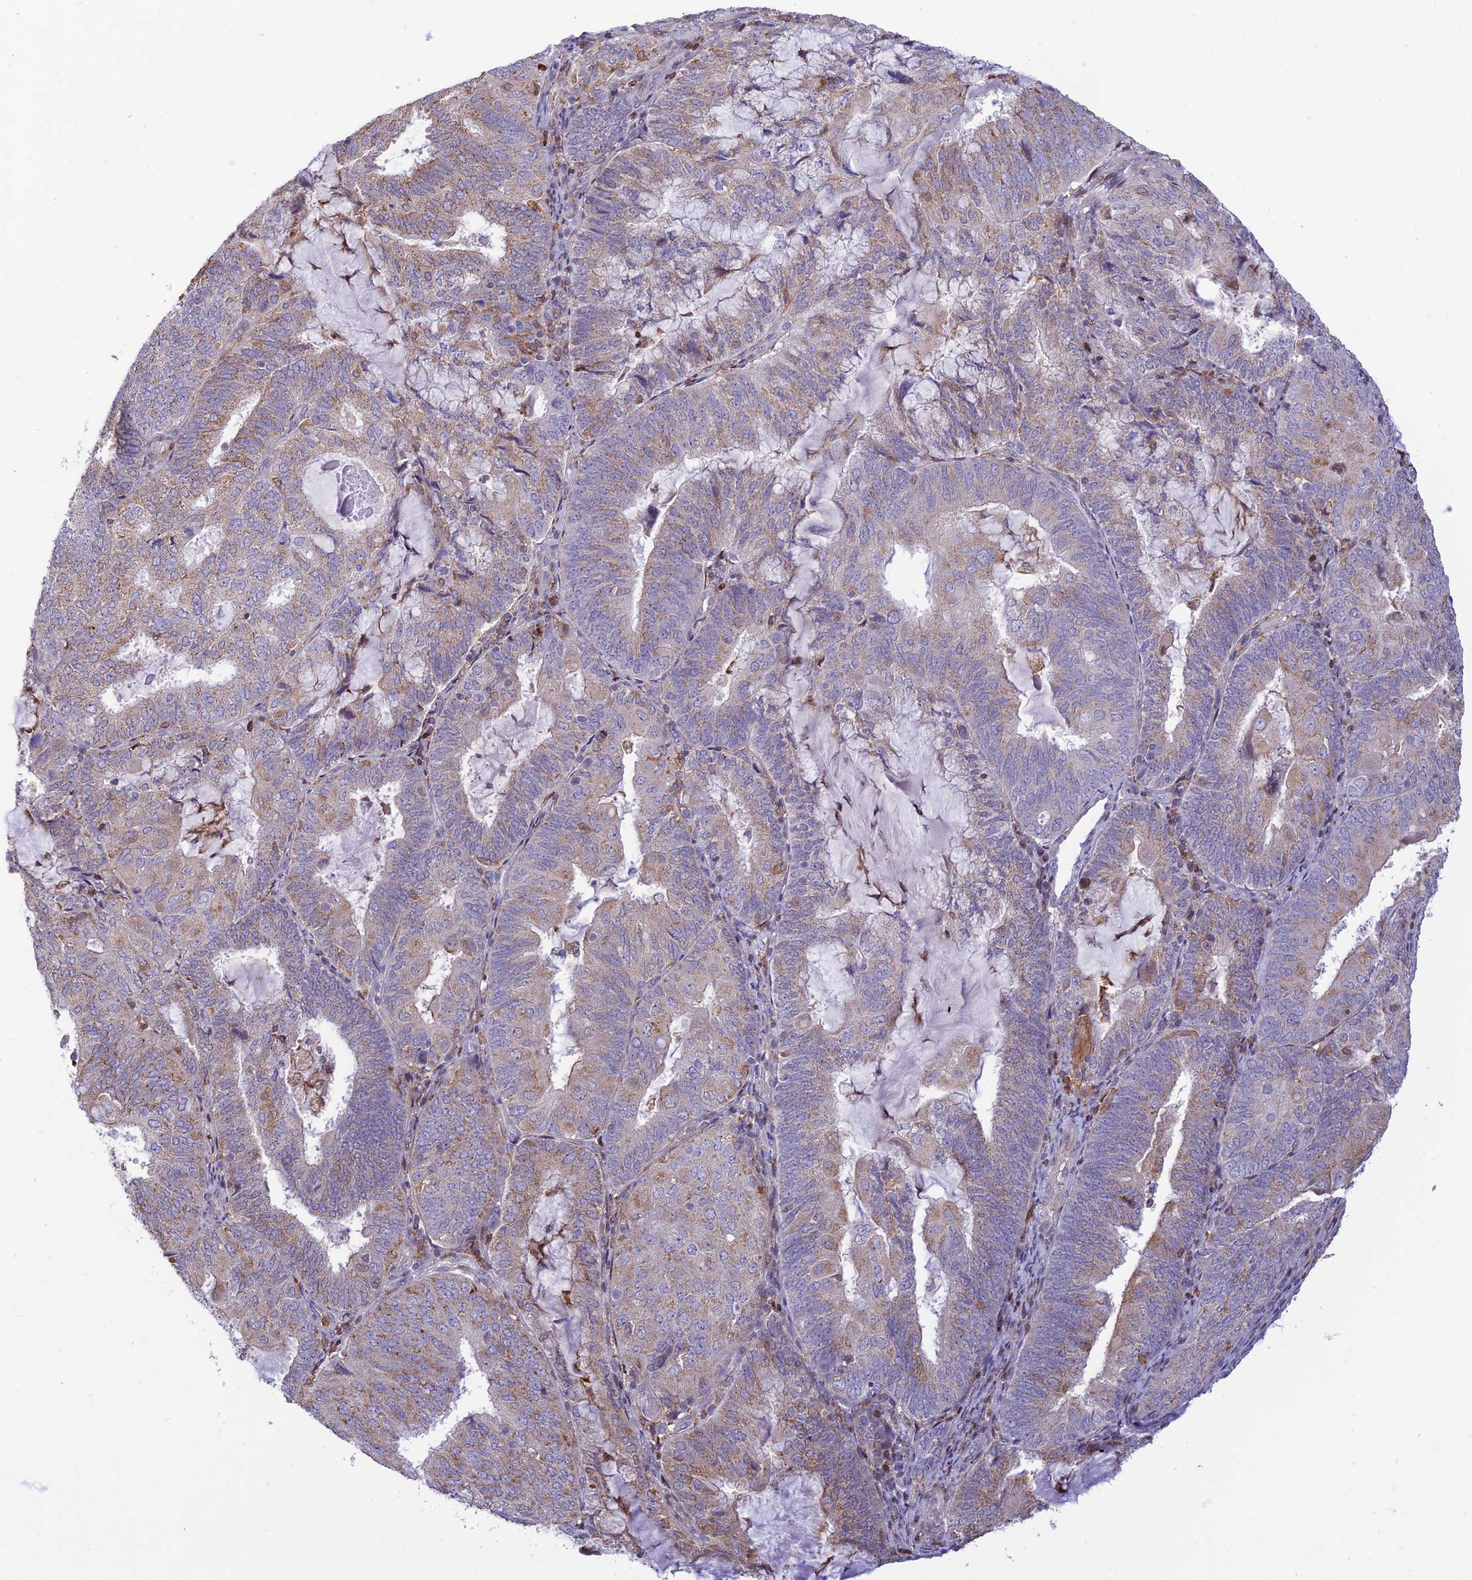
{"staining": {"intensity": "weak", "quantity": ">75%", "location": "cytoplasmic/membranous"}, "tissue": "endometrial cancer", "cell_type": "Tumor cells", "image_type": "cancer", "snomed": [{"axis": "morphology", "description": "Adenocarcinoma, NOS"}, {"axis": "topography", "description": "Endometrium"}], "caption": "This is an image of IHC staining of adenocarcinoma (endometrial), which shows weak expression in the cytoplasmic/membranous of tumor cells.", "gene": "FAM186B", "patient": {"sex": "female", "age": 81}}